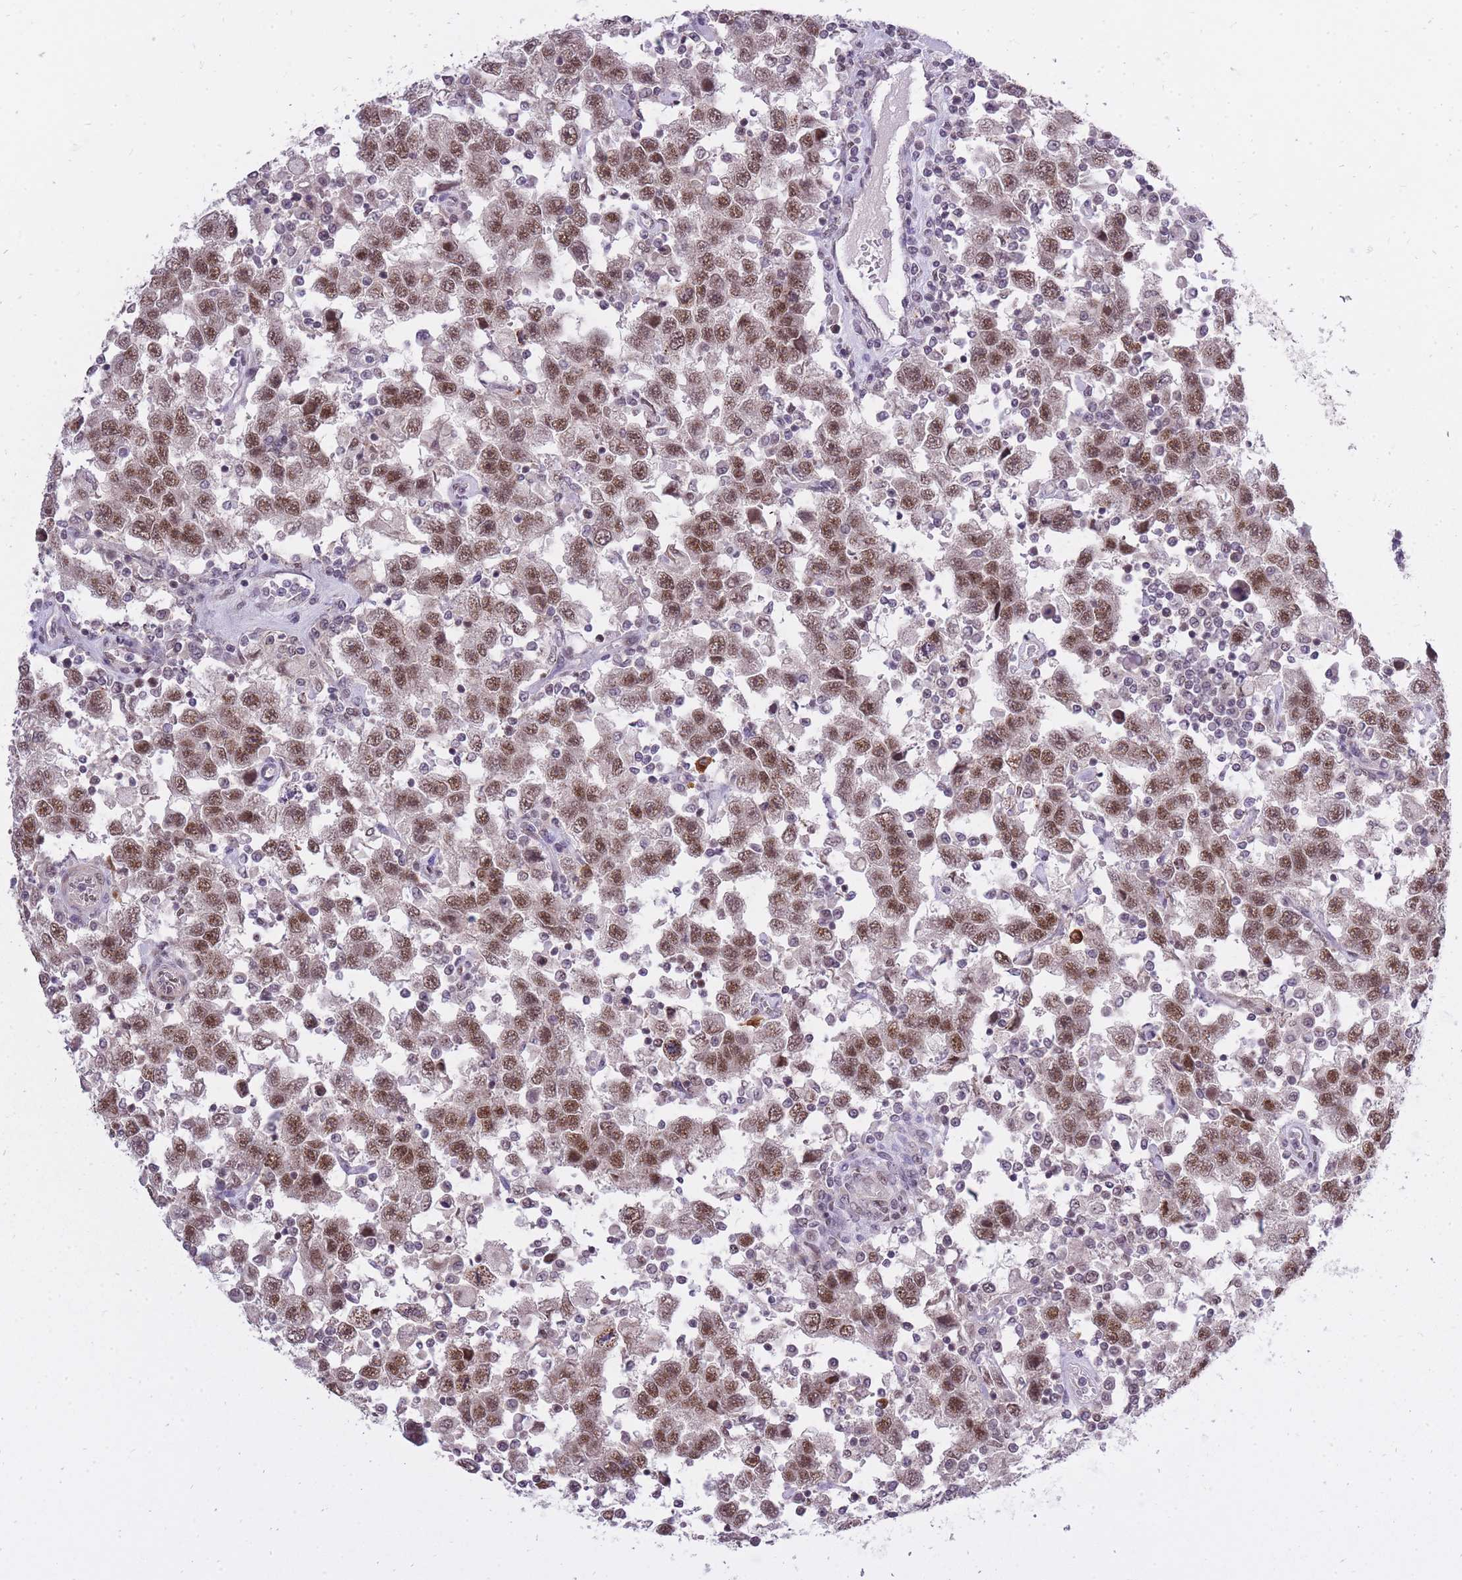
{"staining": {"intensity": "moderate", "quantity": ">75%", "location": "nuclear"}, "tissue": "testis cancer", "cell_type": "Tumor cells", "image_type": "cancer", "snomed": [{"axis": "morphology", "description": "Seminoma, NOS"}, {"axis": "topography", "description": "Testis"}], "caption": "The immunohistochemical stain highlights moderate nuclear staining in tumor cells of testis cancer (seminoma) tissue.", "gene": "TIGD1", "patient": {"sex": "male", "age": 41}}